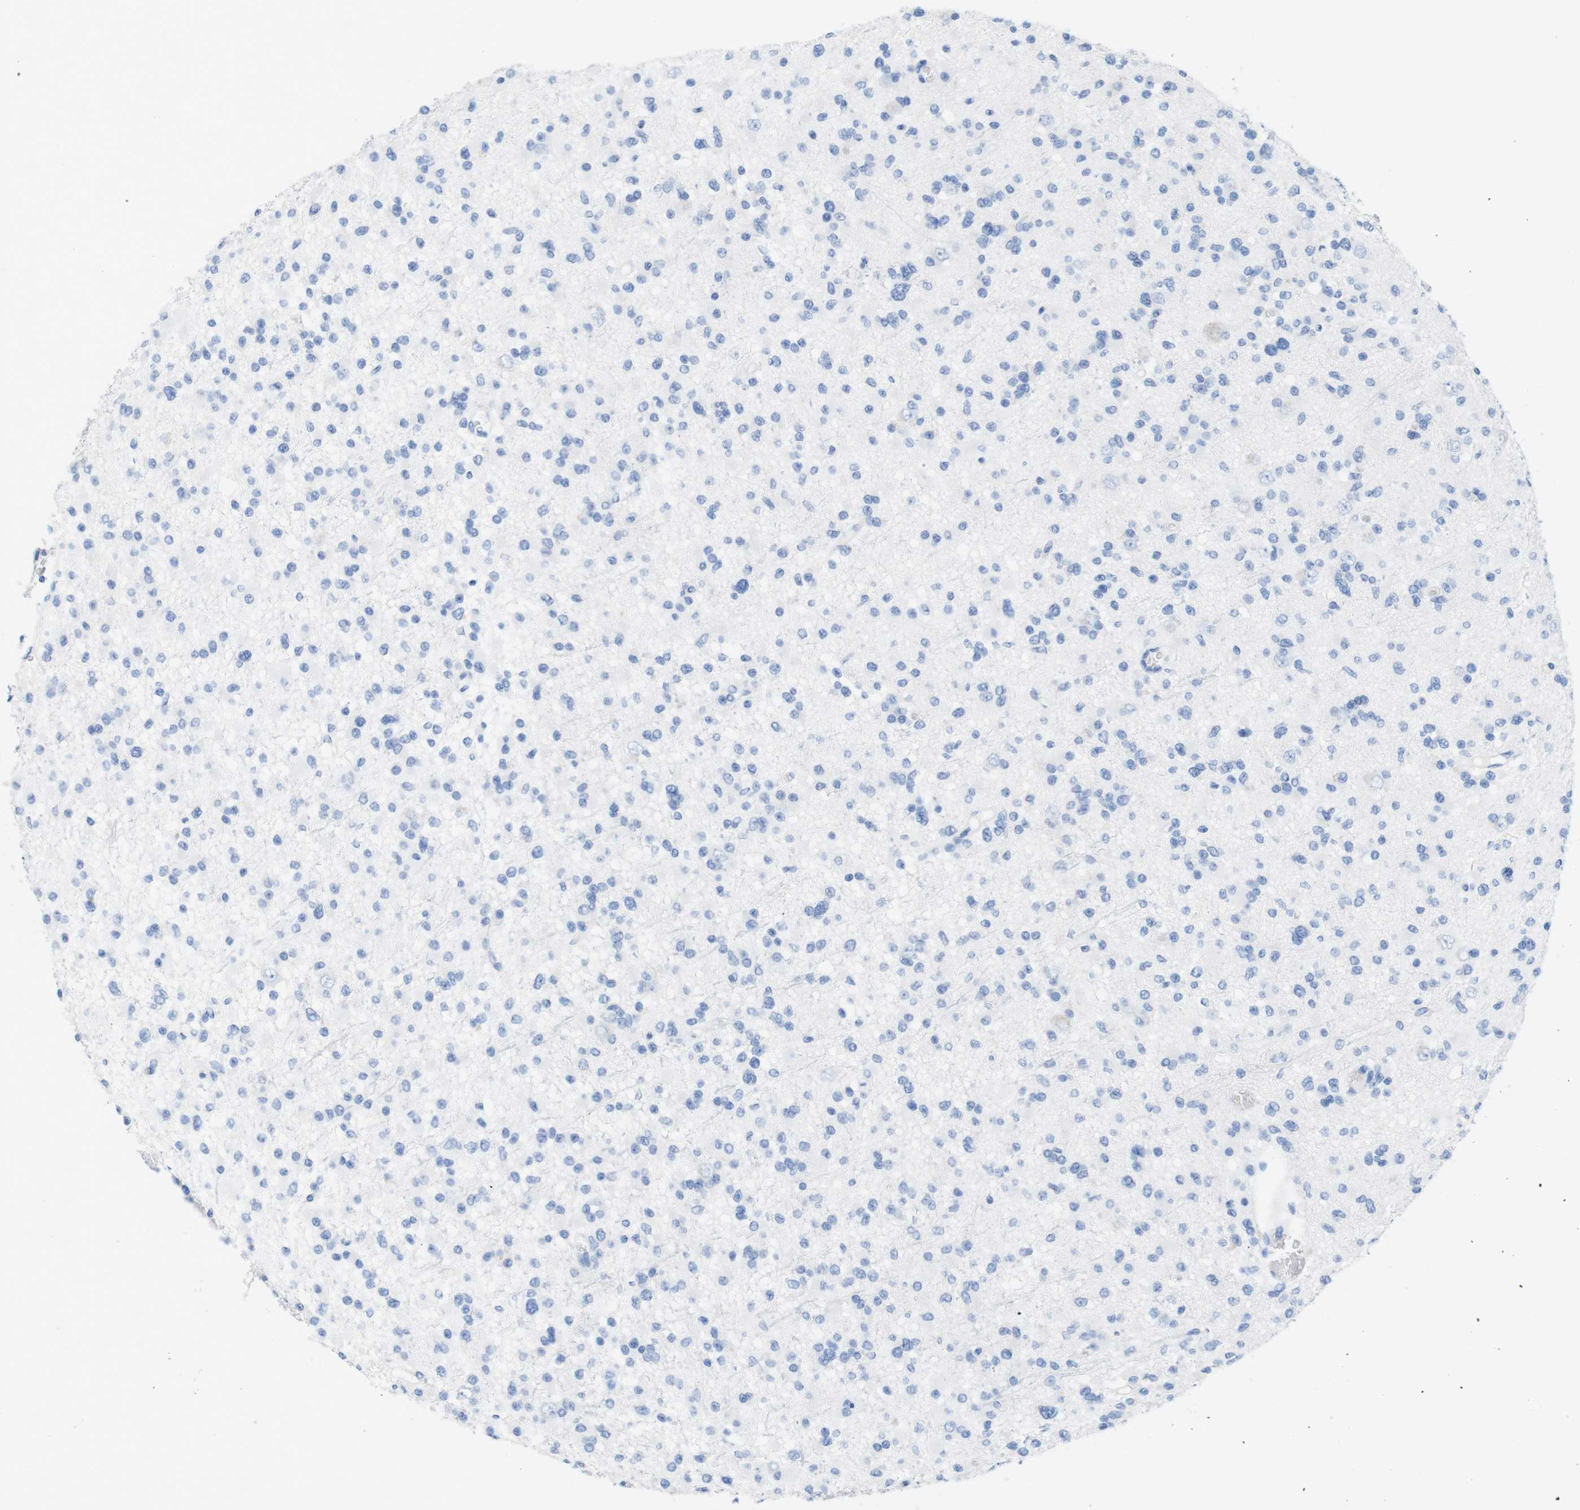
{"staining": {"intensity": "negative", "quantity": "none", "location": "none"}, "tissue": "glioma", "cell_type": "Tumor cells", "image_type": "cancer", "snomed": [{"axis": "morphology", "description": "Glioma, malignant, Low grade"}, {"axis": "topography", "description": "Brain"}], "caption": "Low-grade glioma (malignant) stained for a protein using immunohistochemistry (IHC) shows no positivity tumor cells.", "gene": "LAG3", "patient": {"sex": "female", "age": 22}}